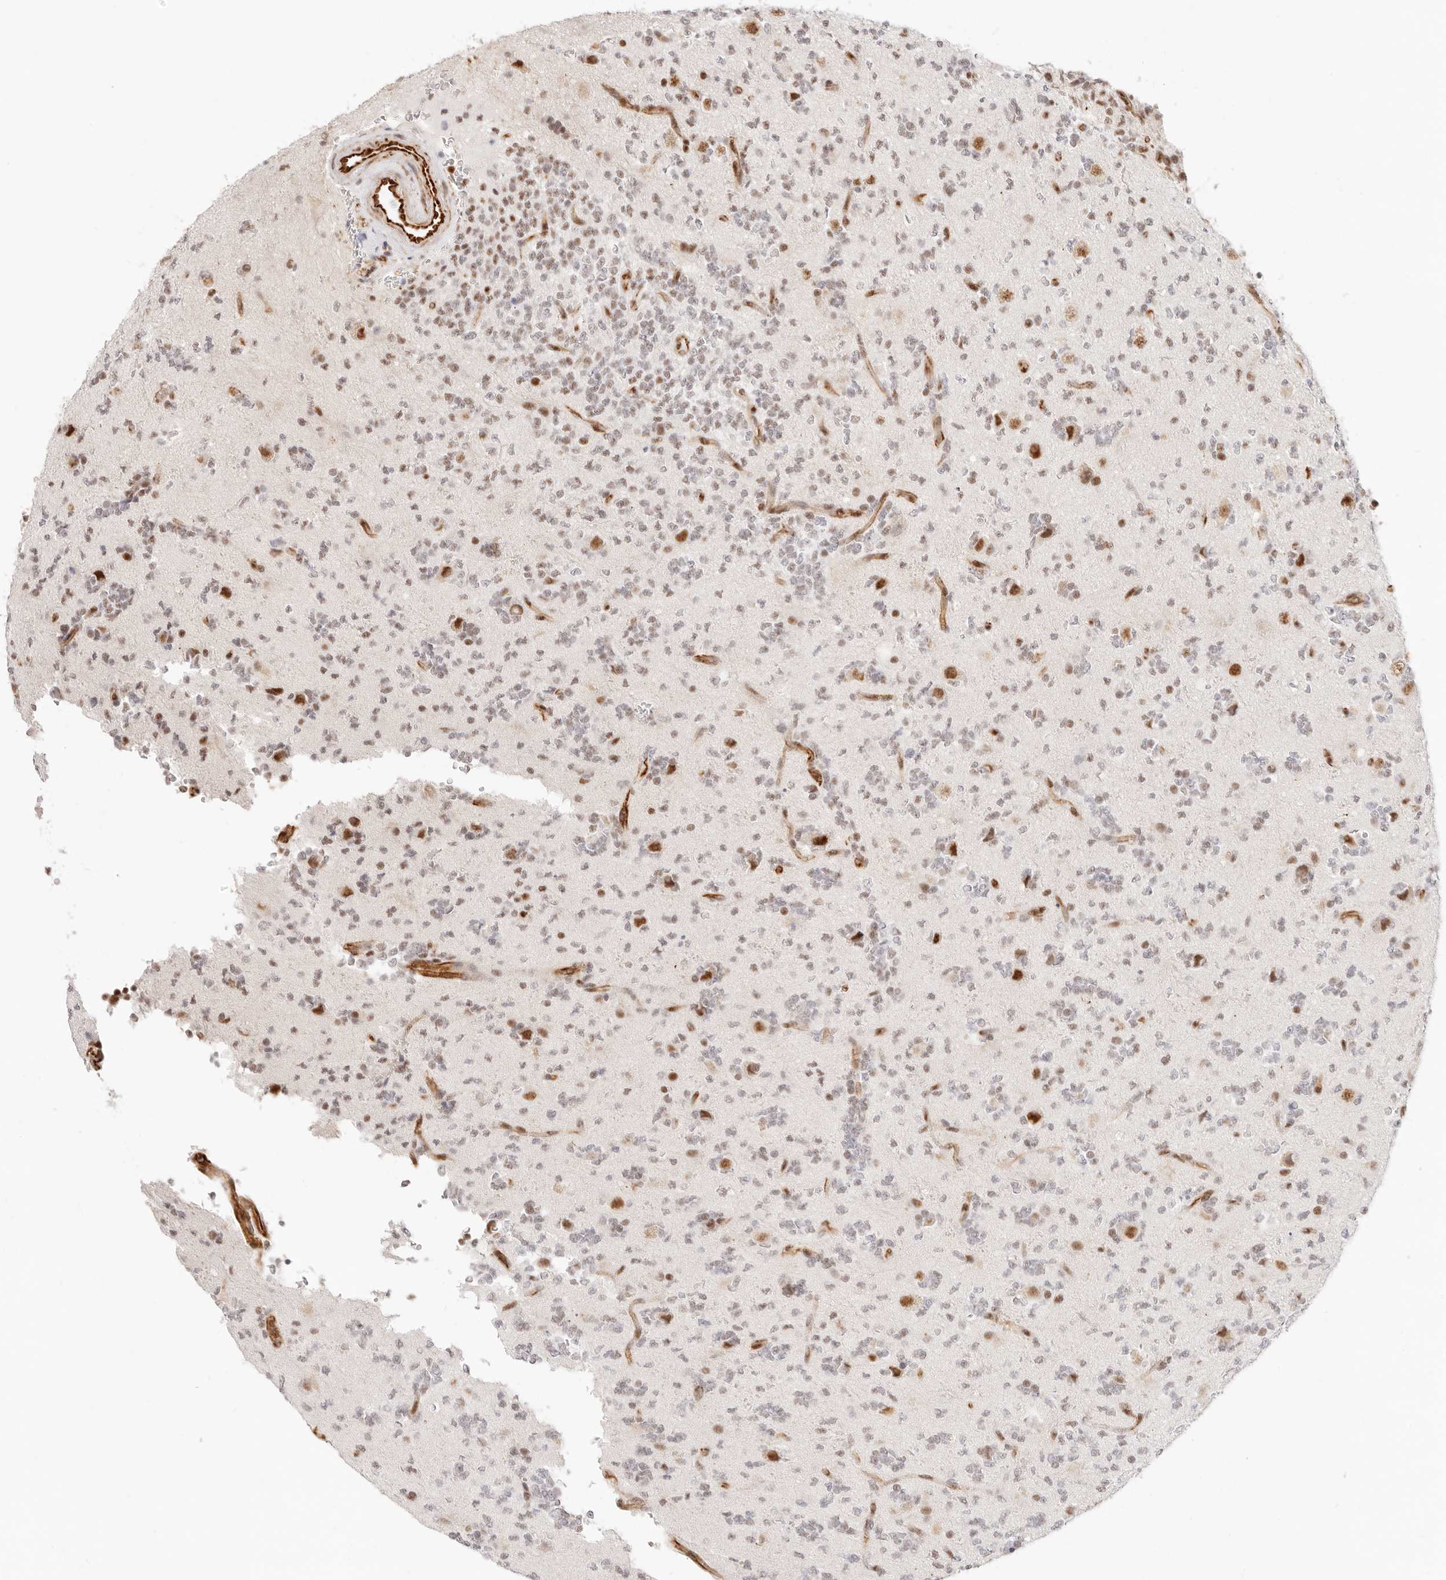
{"staining": {"intensity": "moderate", "quantity": "25%-75%", "location": "nuclear"}, "tissue": "glioma", "cell_type": "Tumor cells", "image_type": "cancer", "snomed": [{"axis": "morphology", "description": "Glioma, malignant, High grade"}, {"axis": "topography", "description": "Brain"}], "caption": "Human malignant high-grade glioma stained with a brown dye shows moderate nuclear positive staining in approximately 25%-75% of tumor cells.", "gene": "ZC3H11A", "patient": {"sex": "female", "age": 62}}